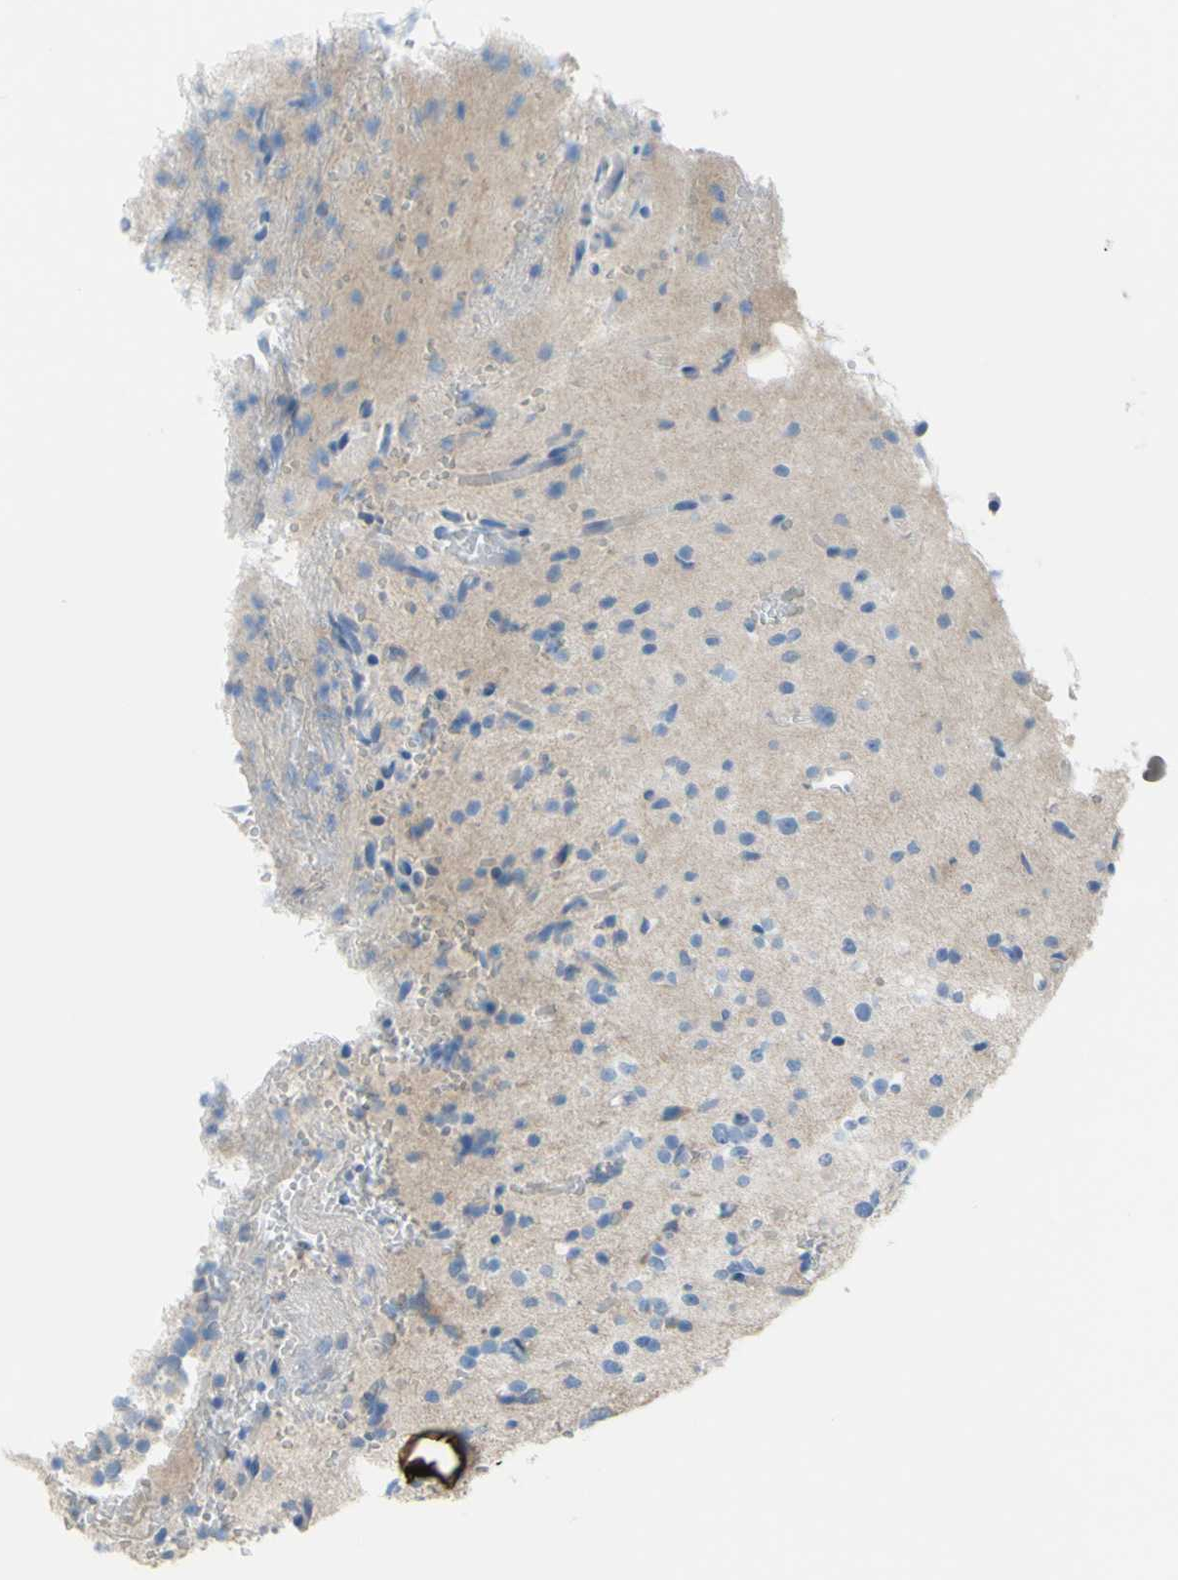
{"staining": {"intensity": "negative", "quantity": "none", "location": "none"}, "tissue": "glioma", "cell_type": "Tumor cells", "image_type": "cancer", "snomed": [{"axis": "morphology", "description": "Glioma, malignant, High grade"}, {"axis": "topography", "description": "Brain"}], "caption": "Glioma stained for a protein using immunohistochemistry (IHC) demonstrates no positivity tumor cells.", "gene": "PRRG2", "patient": {"sex": "male", "age": 47}}